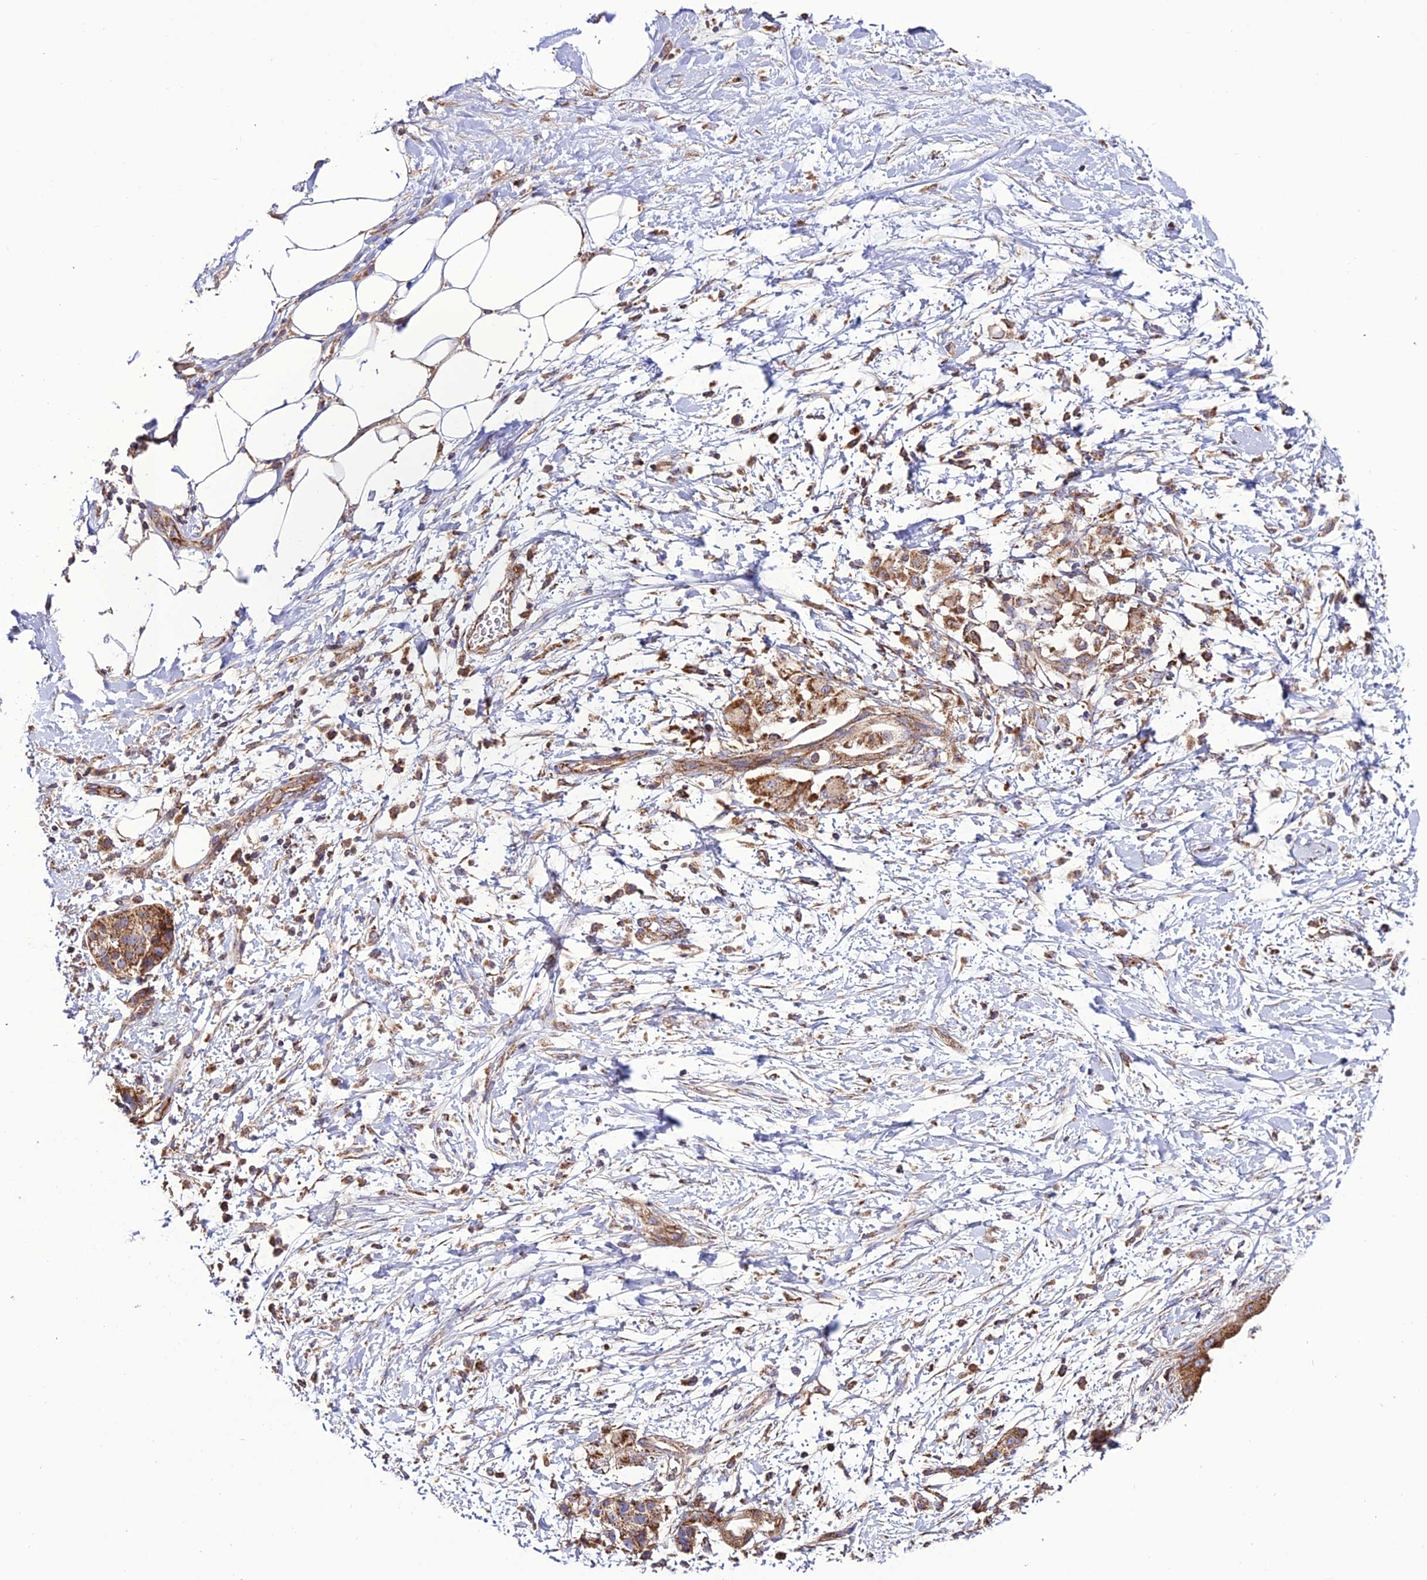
{"staining": {"intensity": "negative", "quantity": "none", "location": "none"}, "tissue": "adipose tissue", "cell_type": "Adipocytes", "image_type": "normal", "snomed": [{"axis": "morphology", "description": "Normal tissue, NOS"}, {"axis": "morphology", "description": "Adenocarcinoma, NOS"}, {"axis": "topography", "description": "Duodenum"}, {"axis": "topography", "description": "Peripheral nerve tissue"}], "caption": "Immunohistochemistry (IHC) image of normal adipose tissue: human adipose tissue stained with DAB (3,3'-diaminobenzidine) exhibits no significant protein expression in adipocytes.", "gene": "MRPS9", "patient": {"sex": "female", "age": 60}}